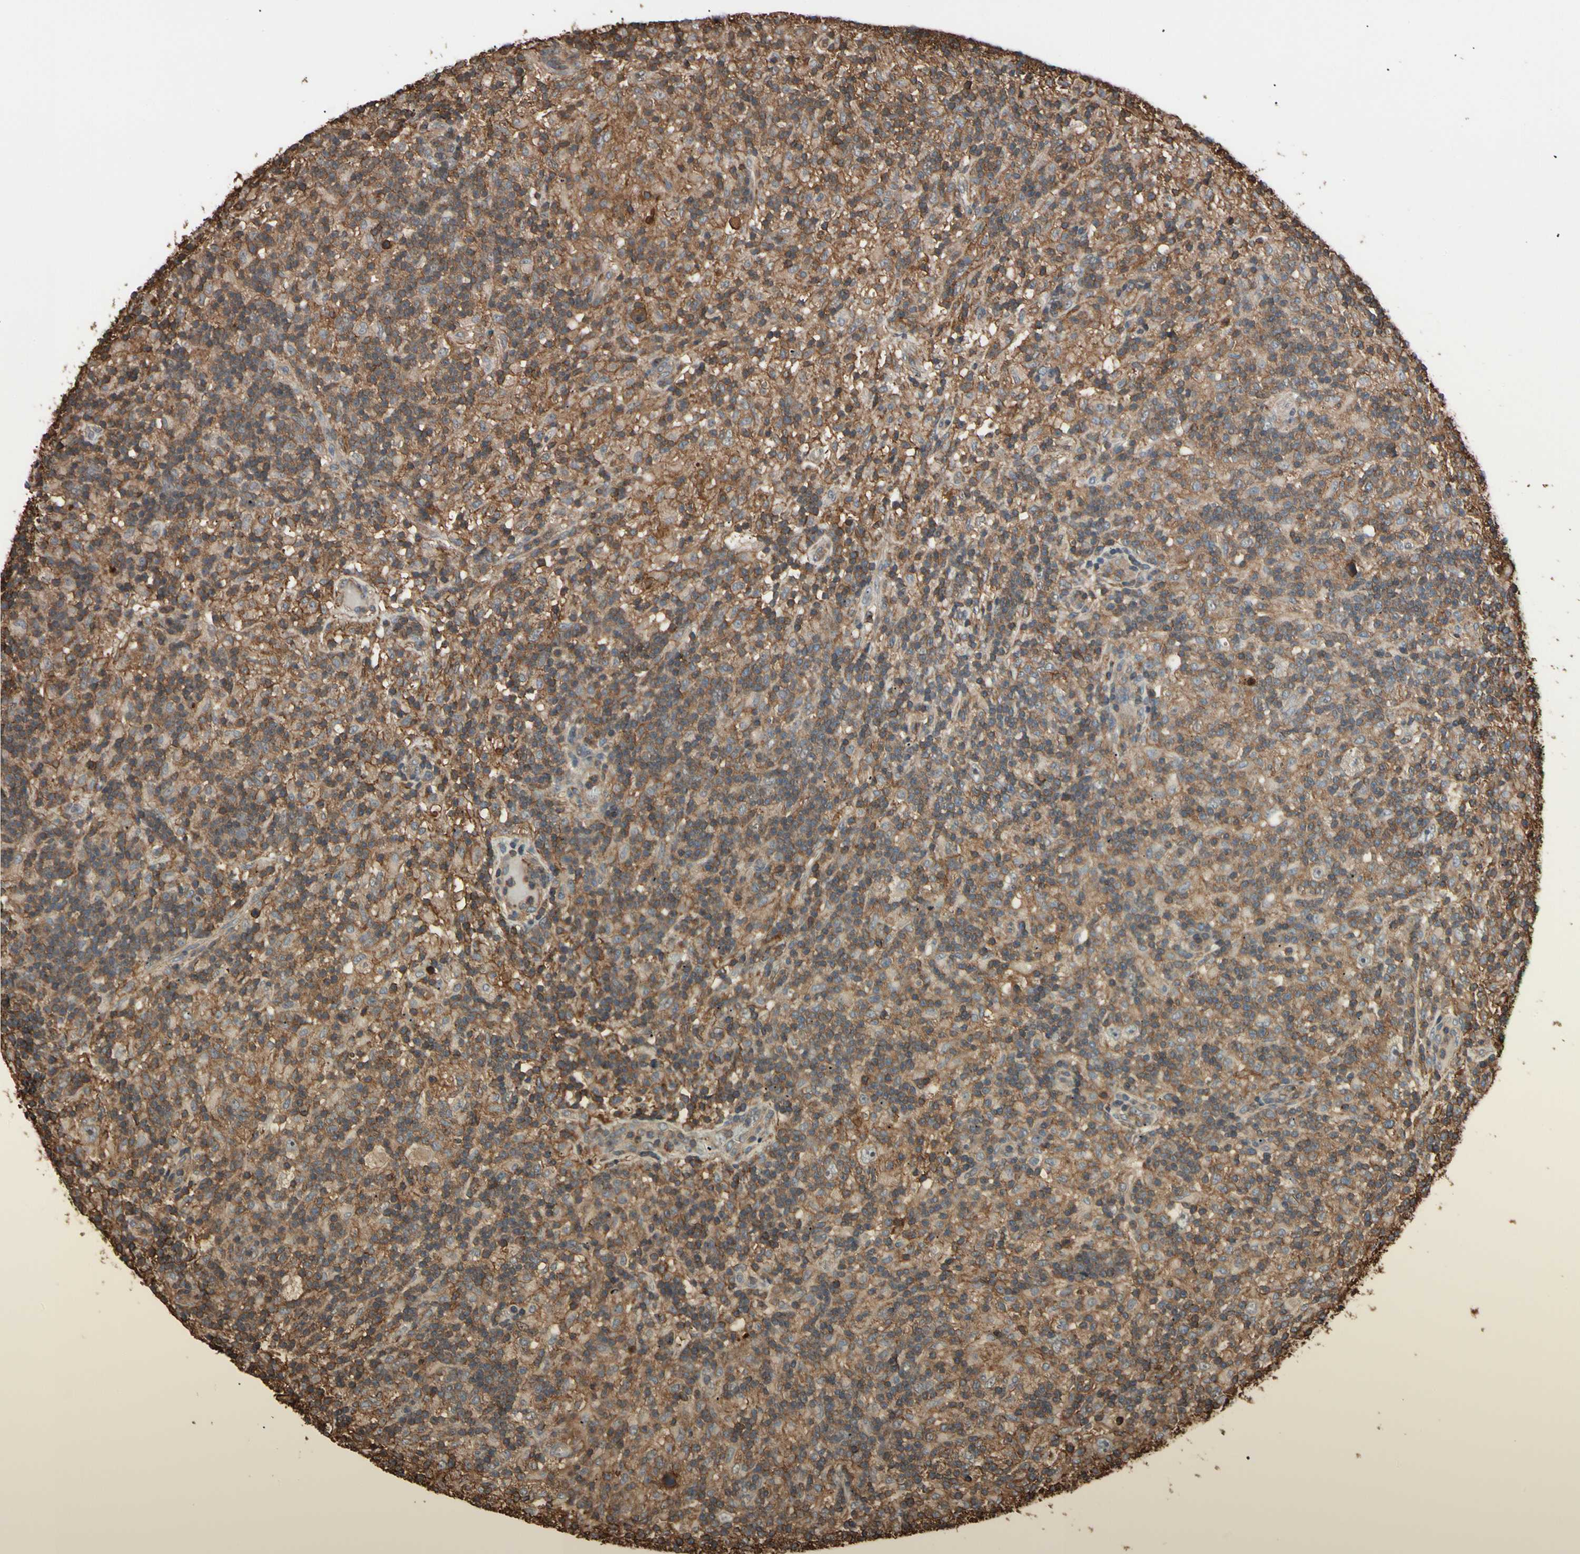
{"staining": {"intensity": "weak", "quantity": "25%-75%", "location": "cytoplasmic/membranous"}, "tissue": "lymphoma", "cell_type": "Tumor cells", "image_type": "cancer", "snomed": [{"axis": "morphology", "description": "Hodgkin's disease, NOS"}, {"axis": "topography", "description": "Lymph node"}], "caption": "The image displays a brown stain indicating the presence of a protein in the cytoplasmic/membranous of tumor cells in lymphoma. (Stains: DAB (3,3'-diaminobenzidine) in brown, nuclei in blue, Microscopy: brightfield microscopy at high magnification).", "gene": "MAPK13", "patient": {"sex": "male", "age": 70}}